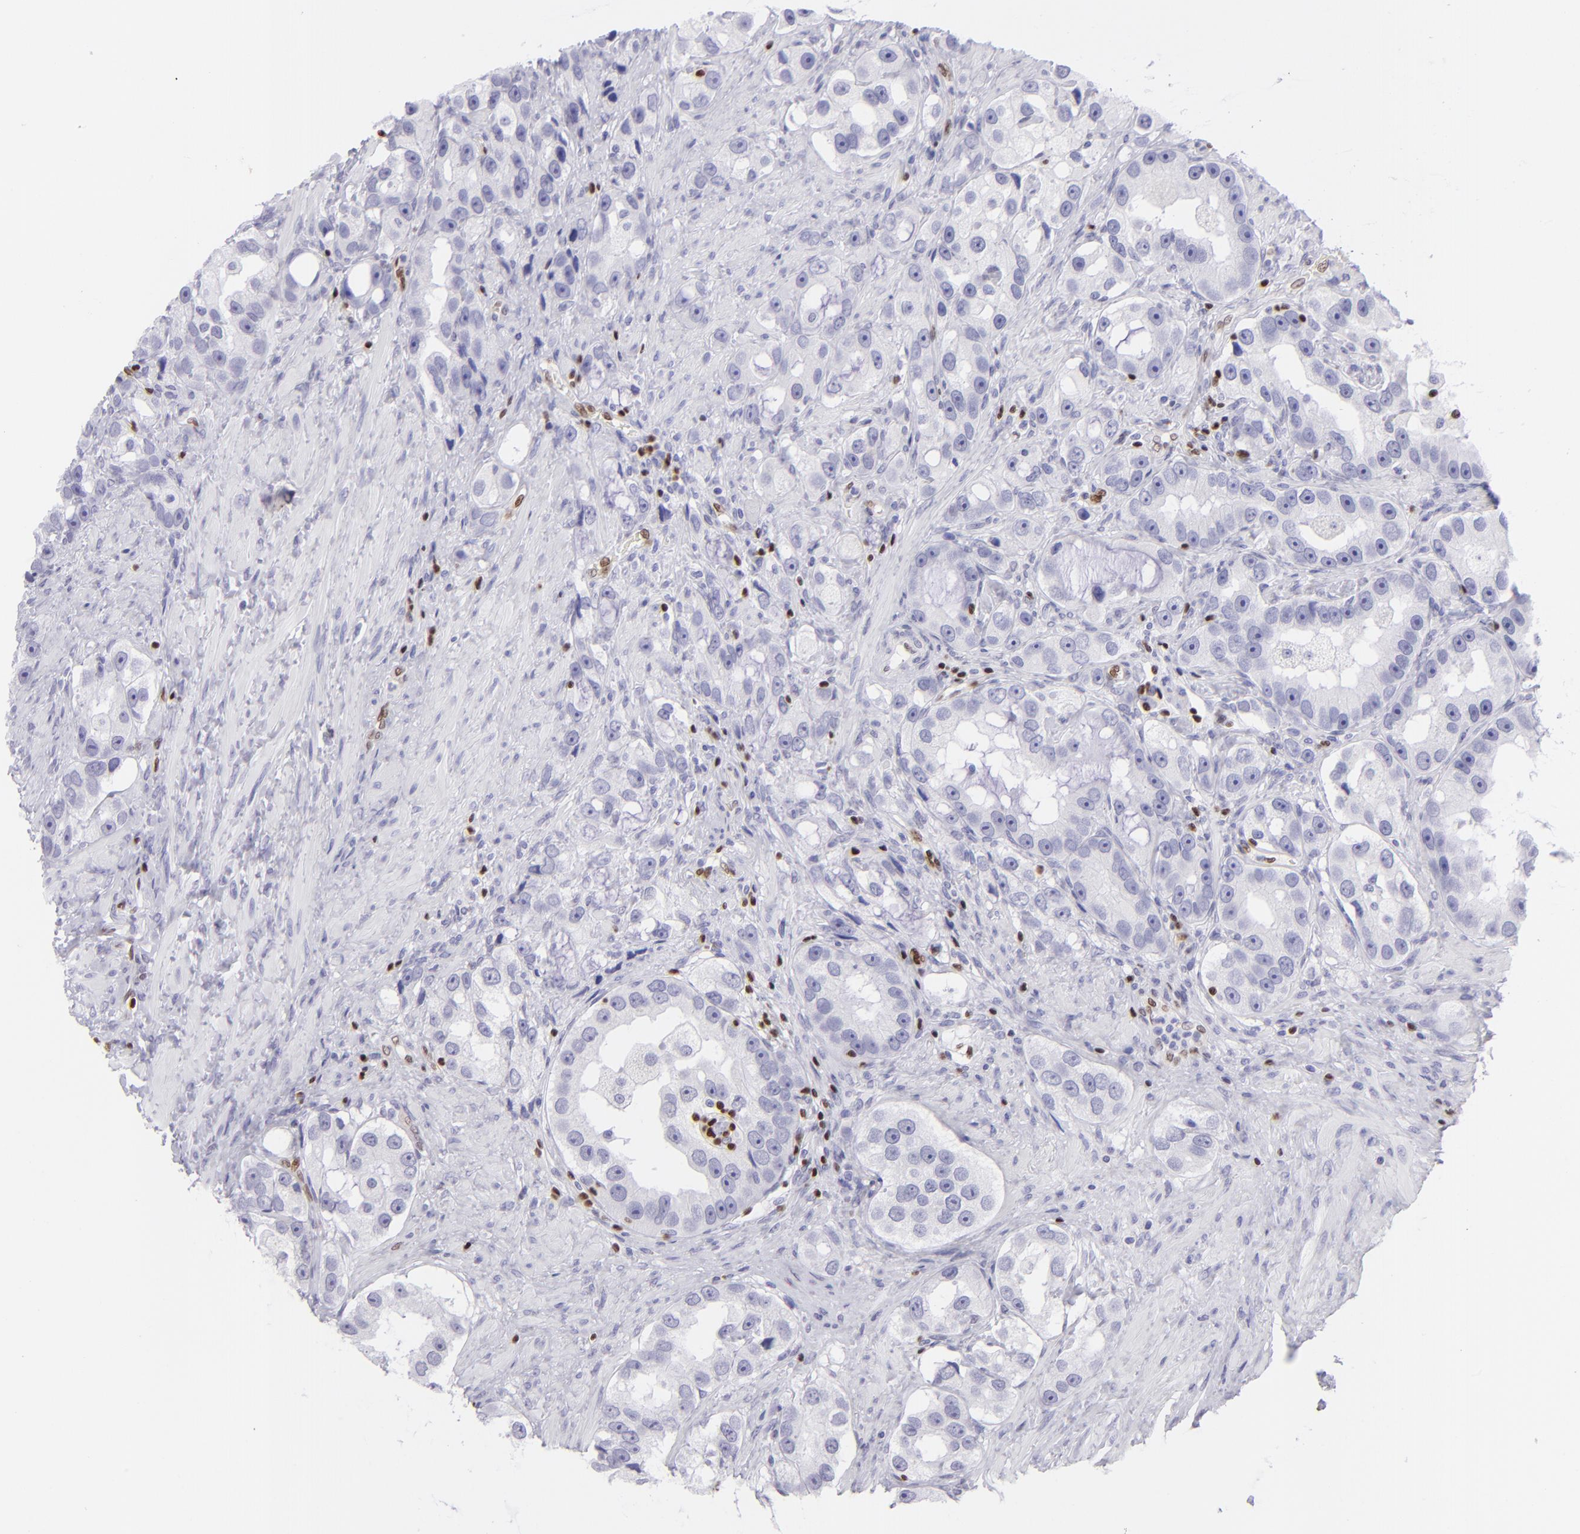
{"staining": {"intensity": "negative", "quantity": "none", "location": "none"}, "tissue": "prostate cancer", "cell_type": "Tumor cells", "image_type": "cancer", "snomed": [{"axis": "morphology", "description": "Adenocarcinoma, High grade"}, {"axis": "topography", "description": "Prostate"}], "caption": "DAB immunohistochemical staining of human prostate cancer (adenocarcinoma (high-grade)) reveals no significant positivity in tumor cells.", "gene": "ETS1", "patient": {"sex": "male", "age": 63}}